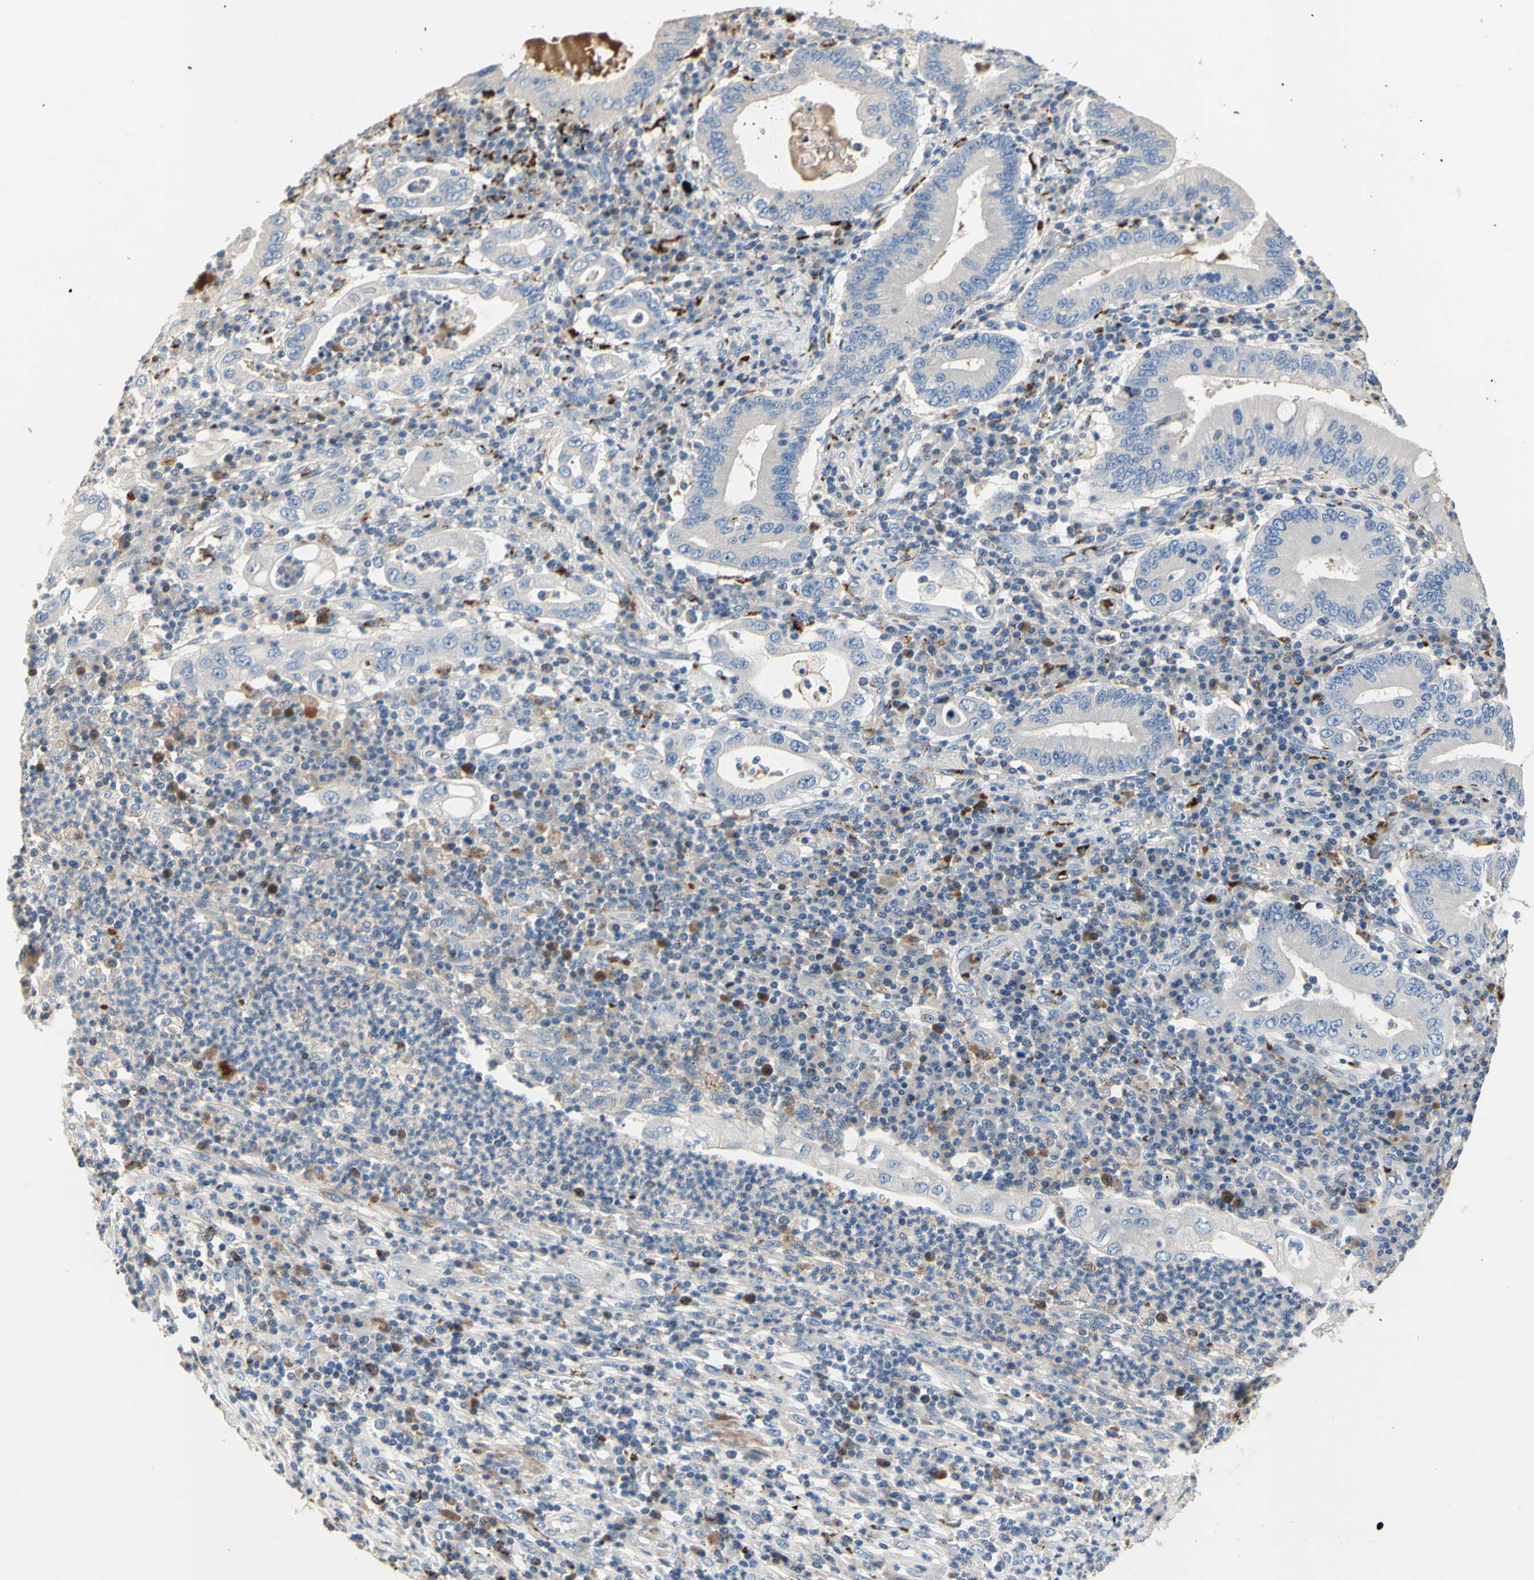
{"staining": {"intensity": "negative", "quantity": "none", "location": "none"}, "tissue": "stomach cancer", "cell_type": "Tumor cells", "image_type": "cancer", "snomed": [{"axis": "morphology", "description": "Normal tissue, NOS"}, {"axis": "morphology", "description": "Adenocarcinoma, NOS"}, {"axis": "topography", "description": "Esophagus"}, {"axis": "topography", "description": "Stomach, upper"}, {"axis": "topography", "description": "Peripheral nerve tissue"}], "caption": "DAB (3,3'-diaminobenzidine) immunohistochemical staining of stomach adenocarcinoma shows no significant expression in tumor cells. (Brightfield microscopy of DAB (3,3'-diaminobenzidine) immunohistochemistry at high magnification).", "gene": "CDON", "patient": {"sex": "male", "age": 62}}